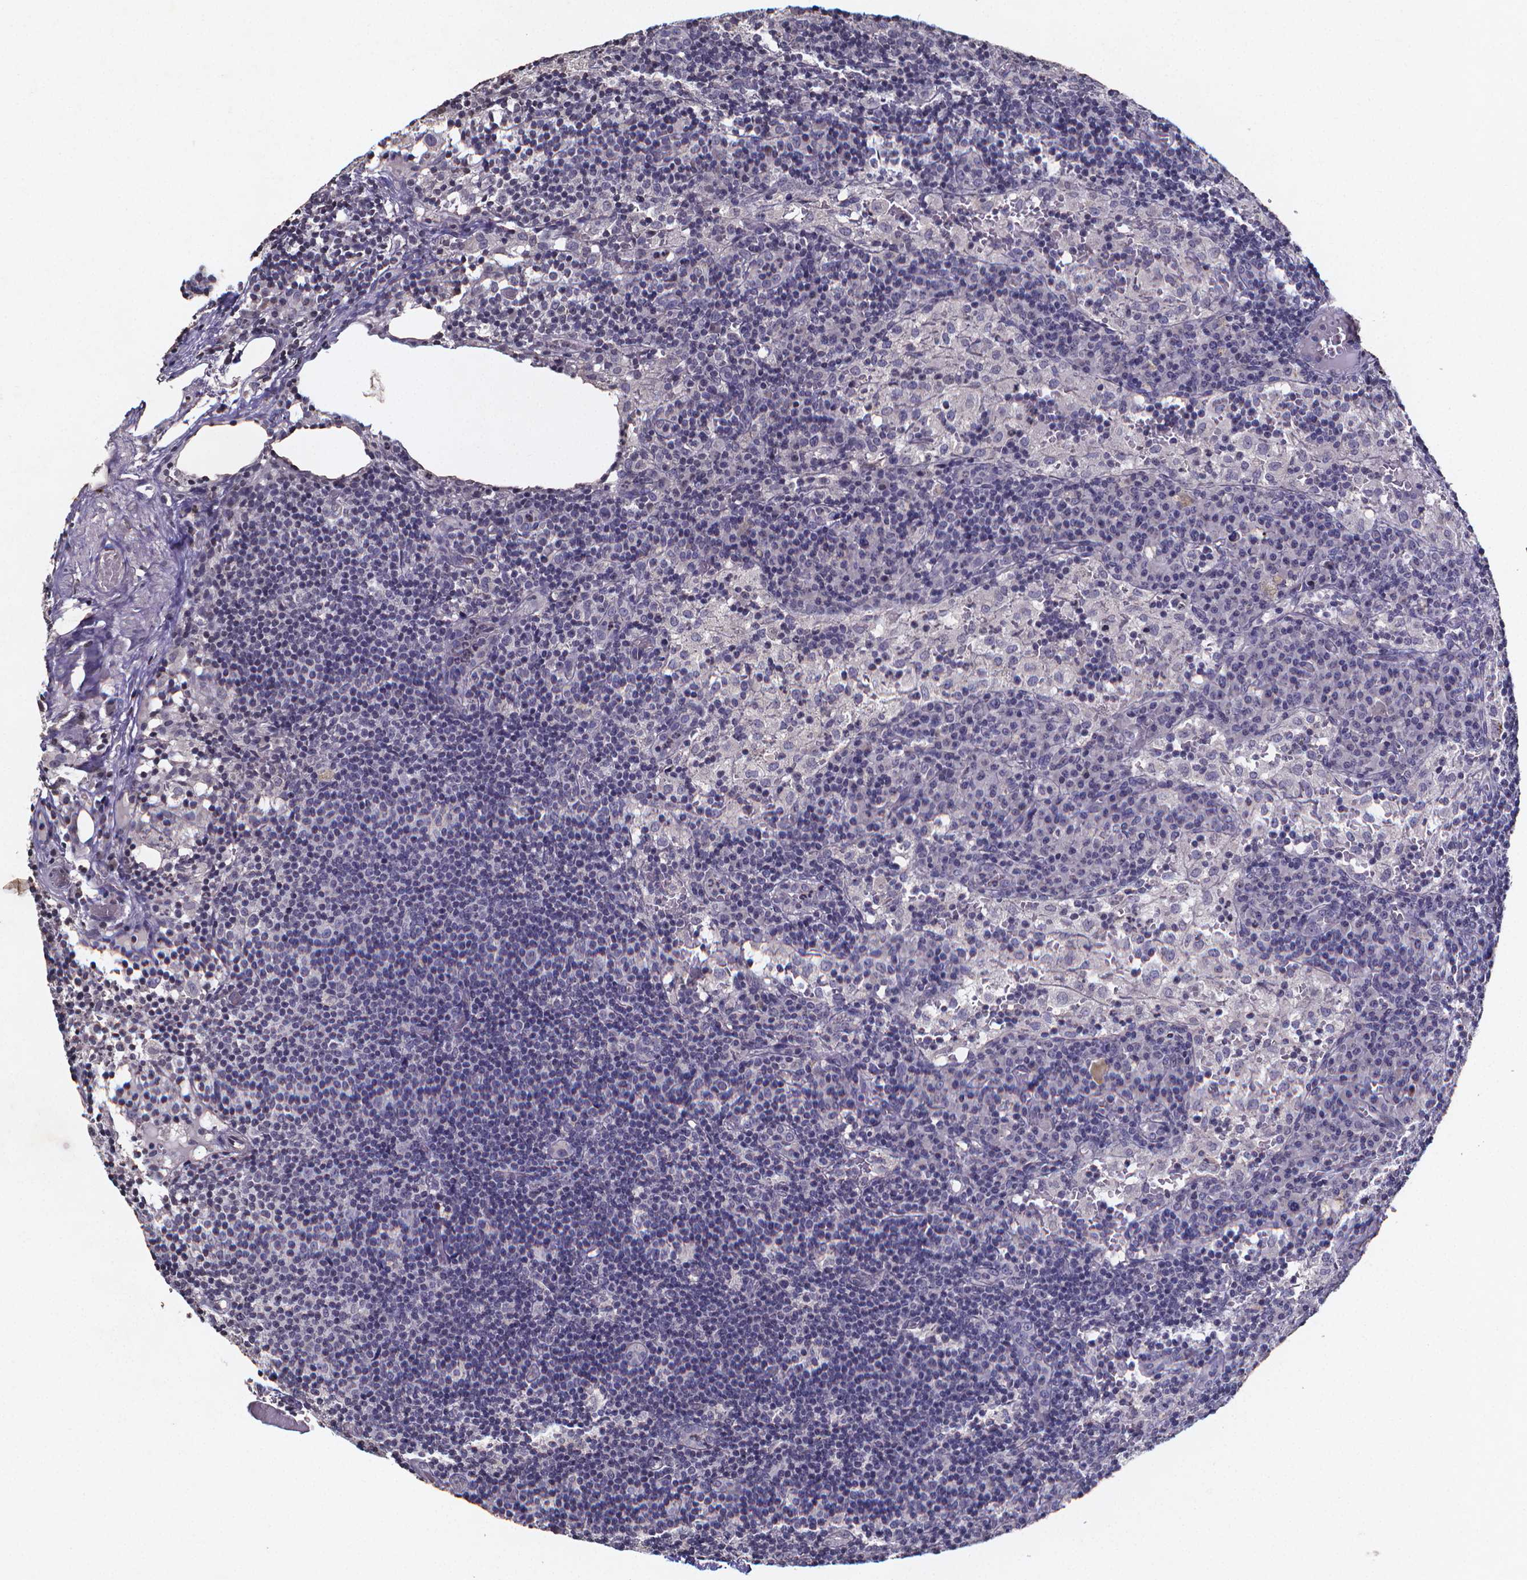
{"staining": {"intensity": "negative", "quantity": "none", "location": "none"}, "tissue": "lymph node", "cell_type": "Germinal center cells", "image_type": "normal", "snomed": [{"axis": "morphology", "description": "Normal tissue, NOS"}, {"axis": "topography", "description": "Lymph node"}], "caption": "DAB (3,3'-diaminobenzidine) immunohistochemical staining of unremarkable human lymph node shows no significant positivity in germinal center cells. (DAB IHC visualized using brightfield microscopy, high magnification).", "gene": "TP73", "patient": {"sex": "male", "age": 62}}